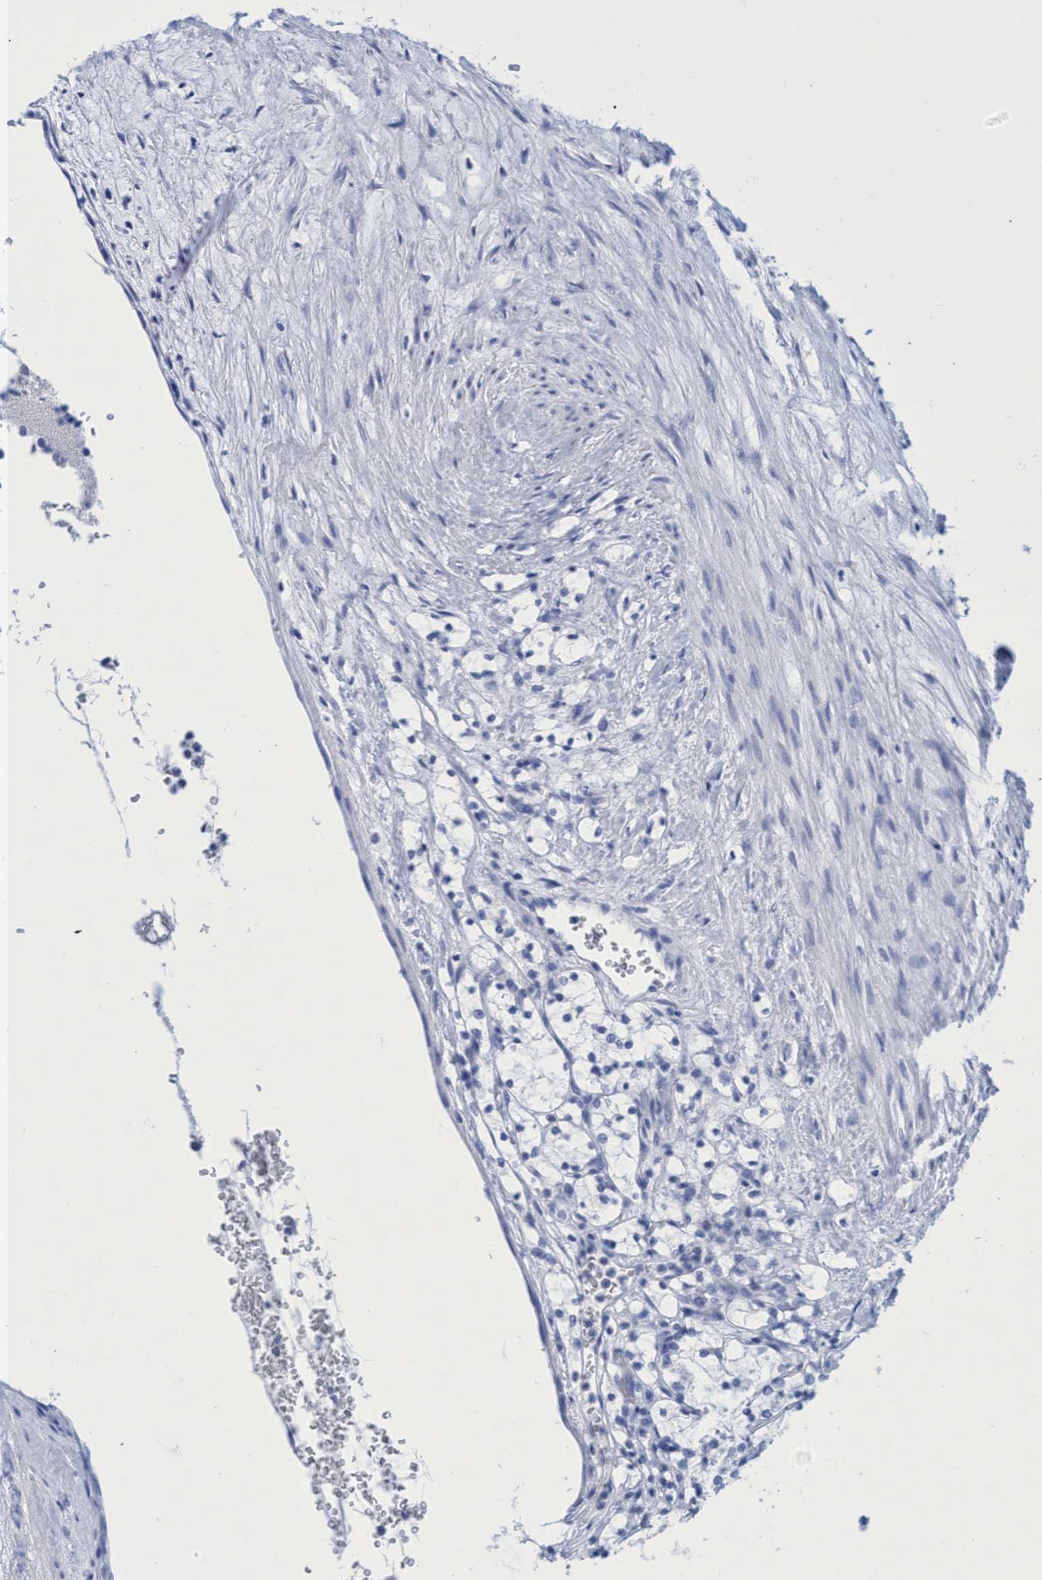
{"staining": {"intensity": "negative", "quantity": "none", "location": "none"}, "tissue": "renal cancer", "cell_type": "Tumor cells", "image_type": "cancer", "snomed": [{"axis": "morphology", "description": "Adenocarcinoma, NOS"}, {"axis": "topography", "description": "Kidney"}], "caption": "IHC photomicrograph of neoplastic tissue: human renal adenocarcinoma stained with DAB (3,3'-diaminobenzidine) exhibits no significant protein positivity in tumor cells.", "gene": "INSL6", "patient": {"sex": "female", "age": 69}}